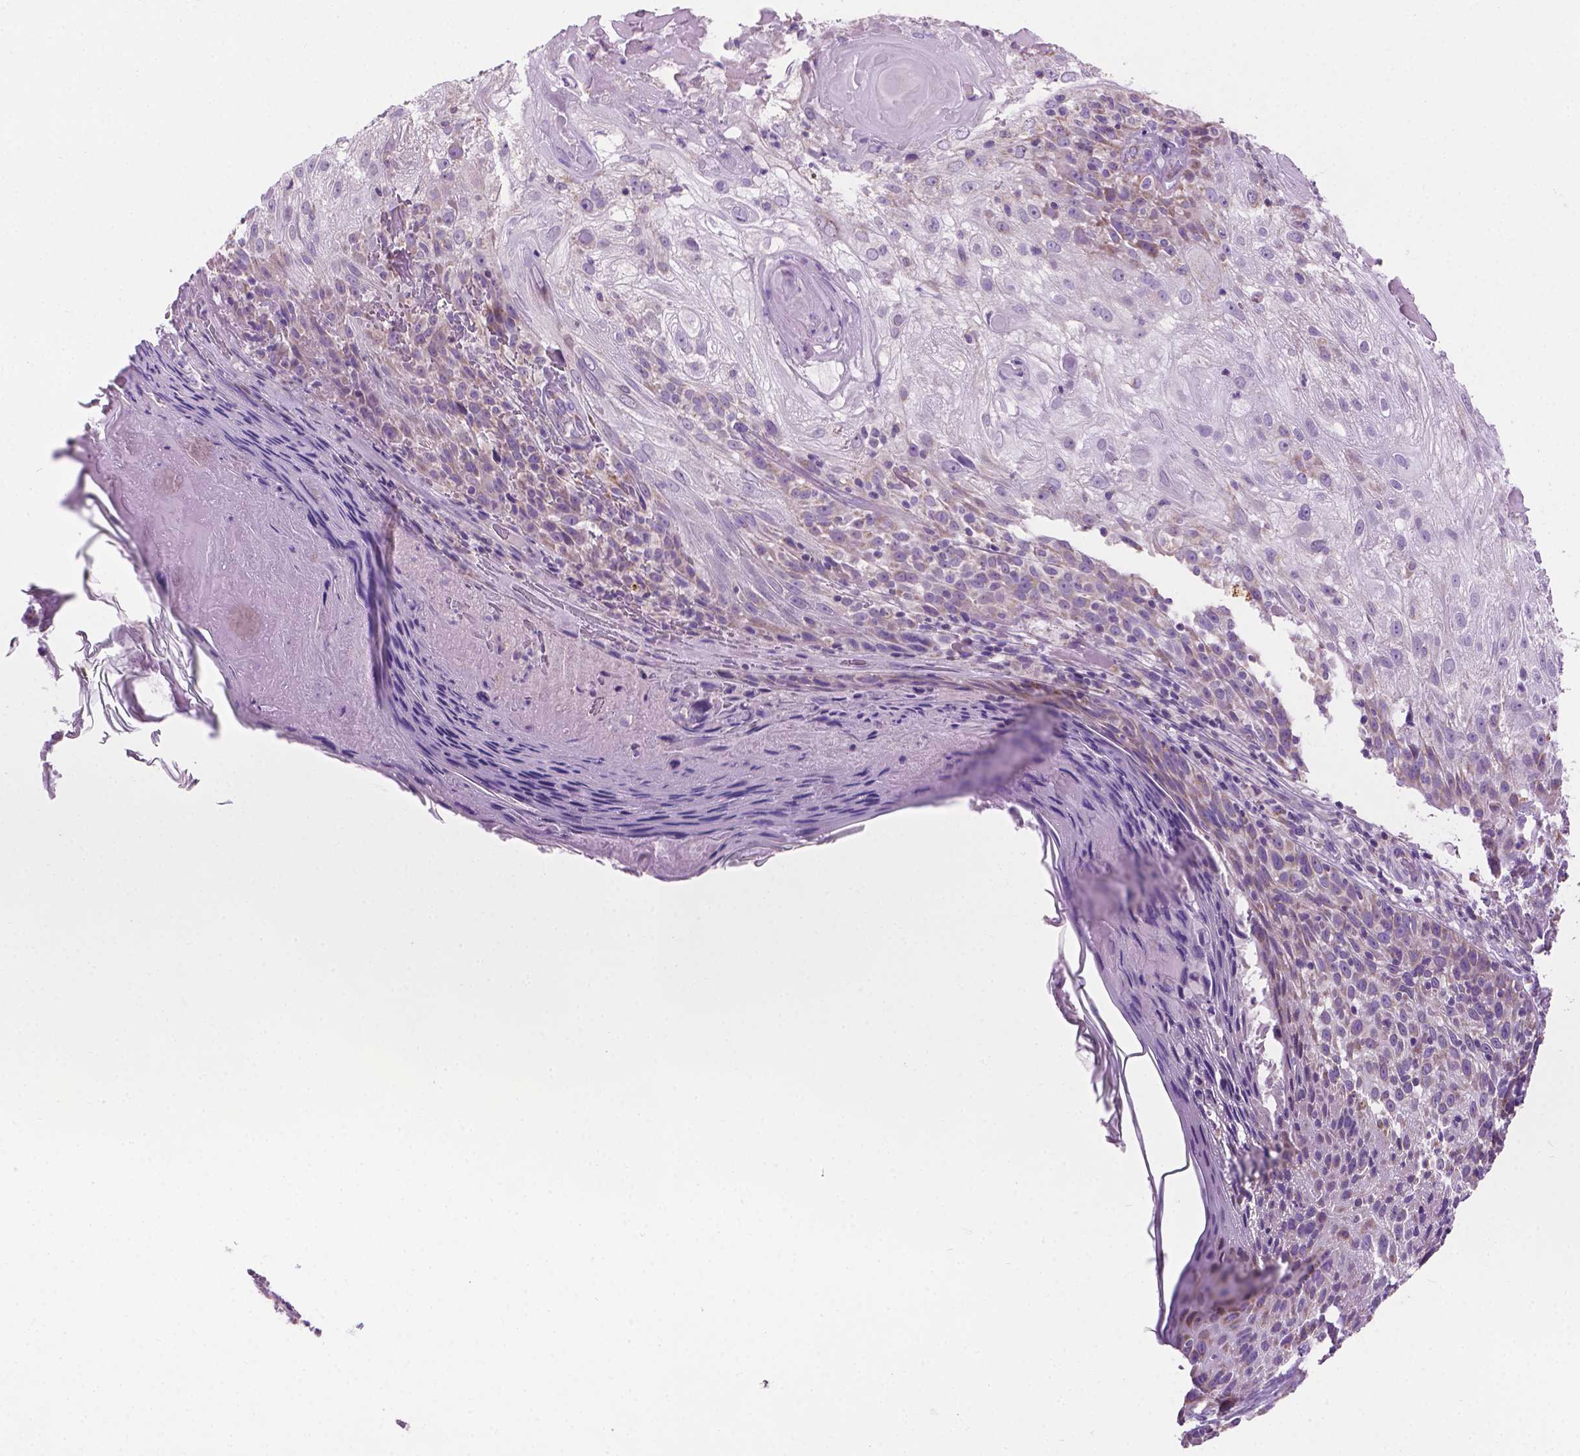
{"staining": {"intensity": "weak", "quantity": "<25%", "location": "cytoplasmic/membranous"}, "tissue": "skin cancer", "cell_type": "Tumor cells", "image_type": "cancer", "snomed": [{"axis": "morphology", "description": "Normal tissue, NOS"}, {"axis": "morphology", "description": "Squamous cell carcinoma, NOS"}, {"axis": "topography", "description": "Skin"}], "caption": "IHC of skin cancer (squamous cell carcinoma) reveals no expression in tumor cells.", "gene": "CSPG5", "patient": {"sex": "female", "age": 83}}